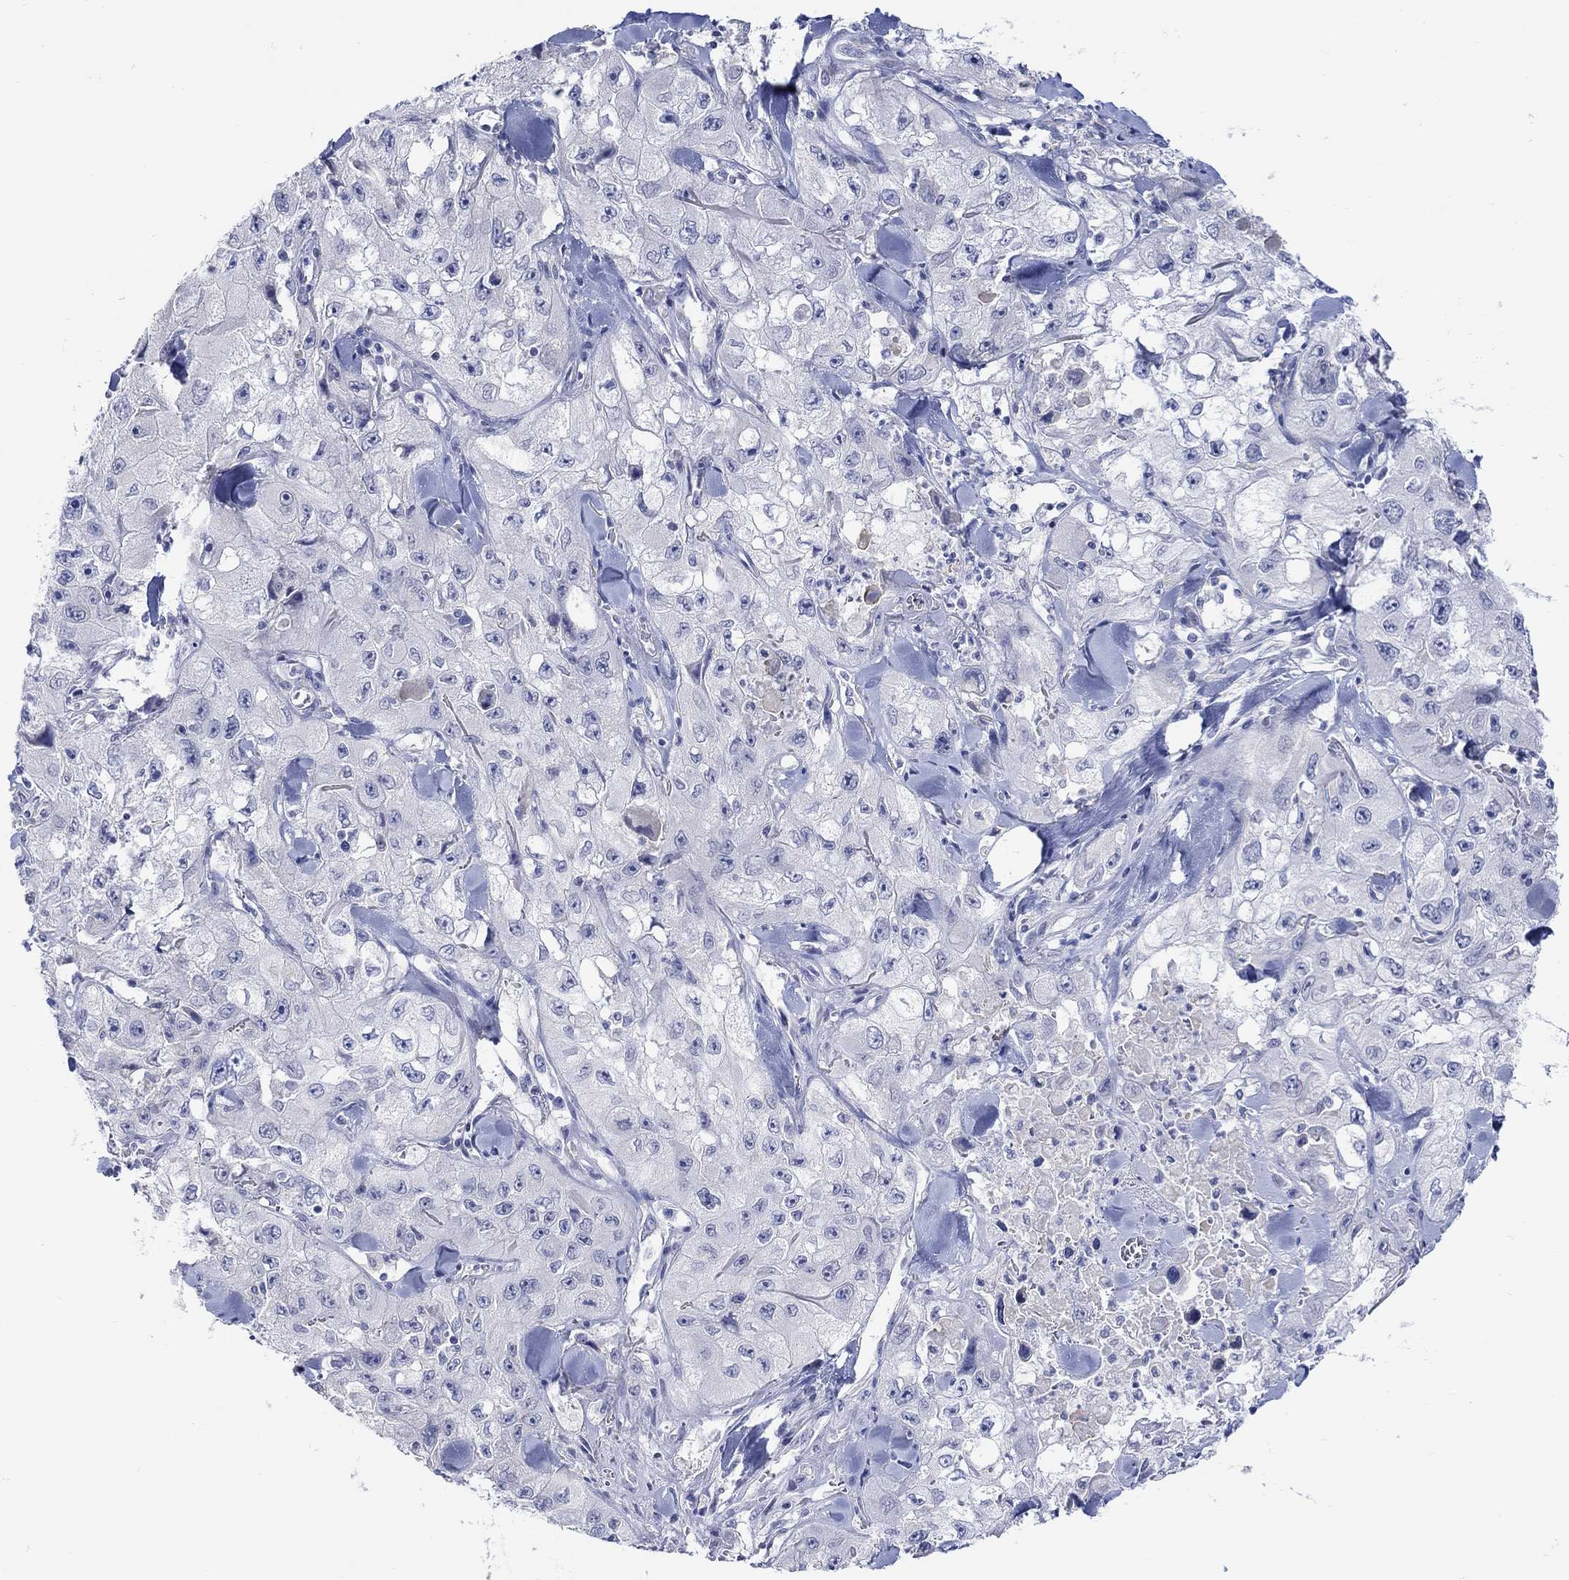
{"staining": {"intensity": "negative", "quantity": "none", "location": "none"}, "tissue": "skin cancer", "cell_type": "Tumor cells", "image_type": "cancer", "snomed": [{"axis": "morphology", "description": "Squamous cell carcinoma, NOS"}, {"axis": "topography", "description": "Skin"}, {"axis": "topography", "description": "Subcutis"}], "caption": "Squamous cell carcinoma (skin) was stained to show a protein in brown. There is no significant positivity in tumor cells.", "gene": "KRT222", "patient": {"sex": "male", "age": 73}}